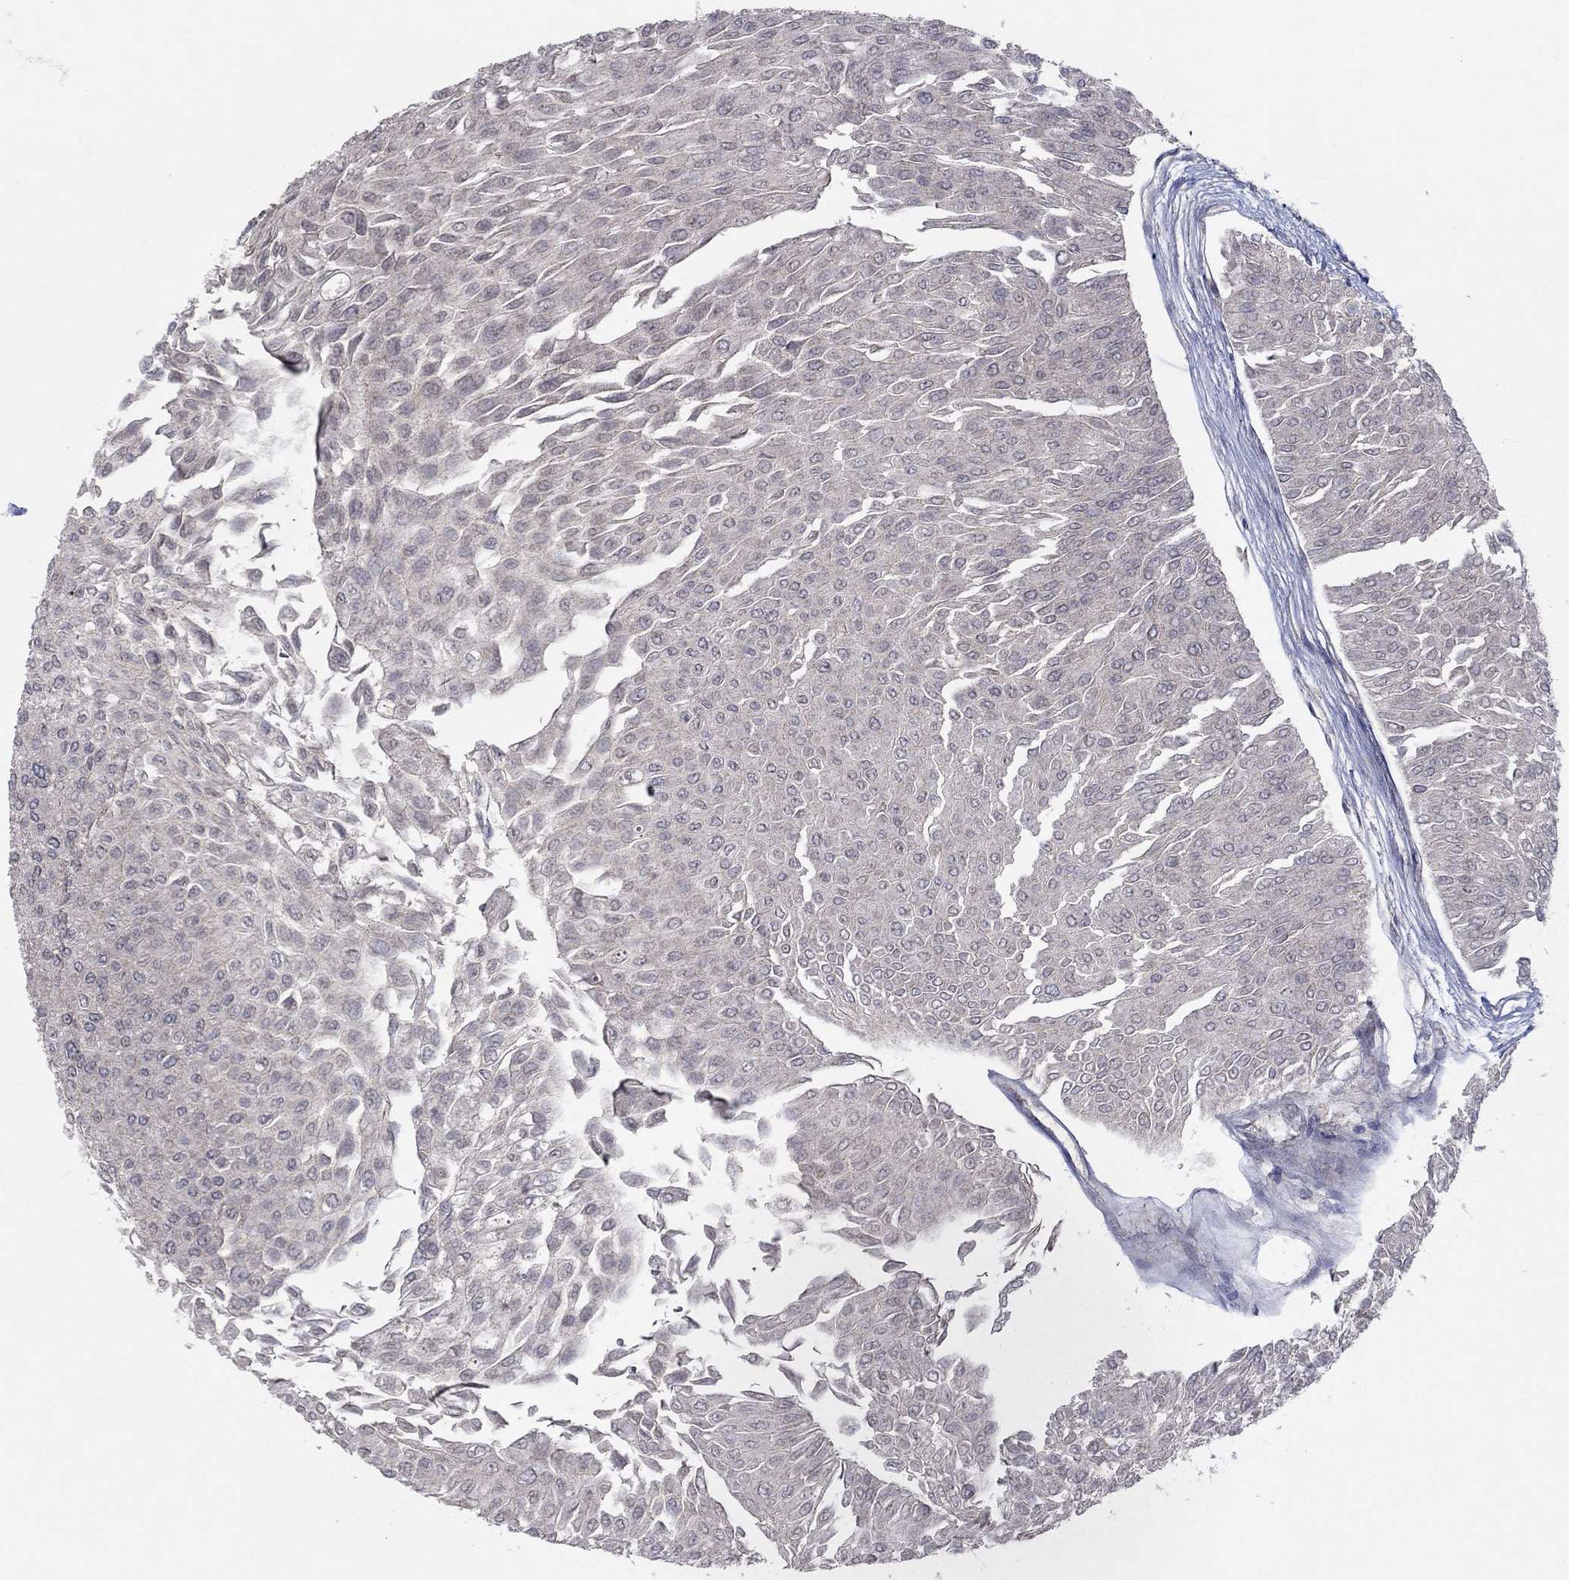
{"staining": {"intensity": "negative", "quantity": "none", "location": "none"}, "tissue": "urothelial cancer", "cell_type": "Tumor cells", "image_type": "cancer", "snomed": [{"axis": "morphology", "description": "Urothelial carcinoma, Low grade"}, {"axis": "topography", "description": "Urinary bladder"}], "caption": "Tumor cells show no significant staining in urothelial carcinoma (low-grade).", "gene": "IL4", "patient": {"sex": "male", "age": 67}}